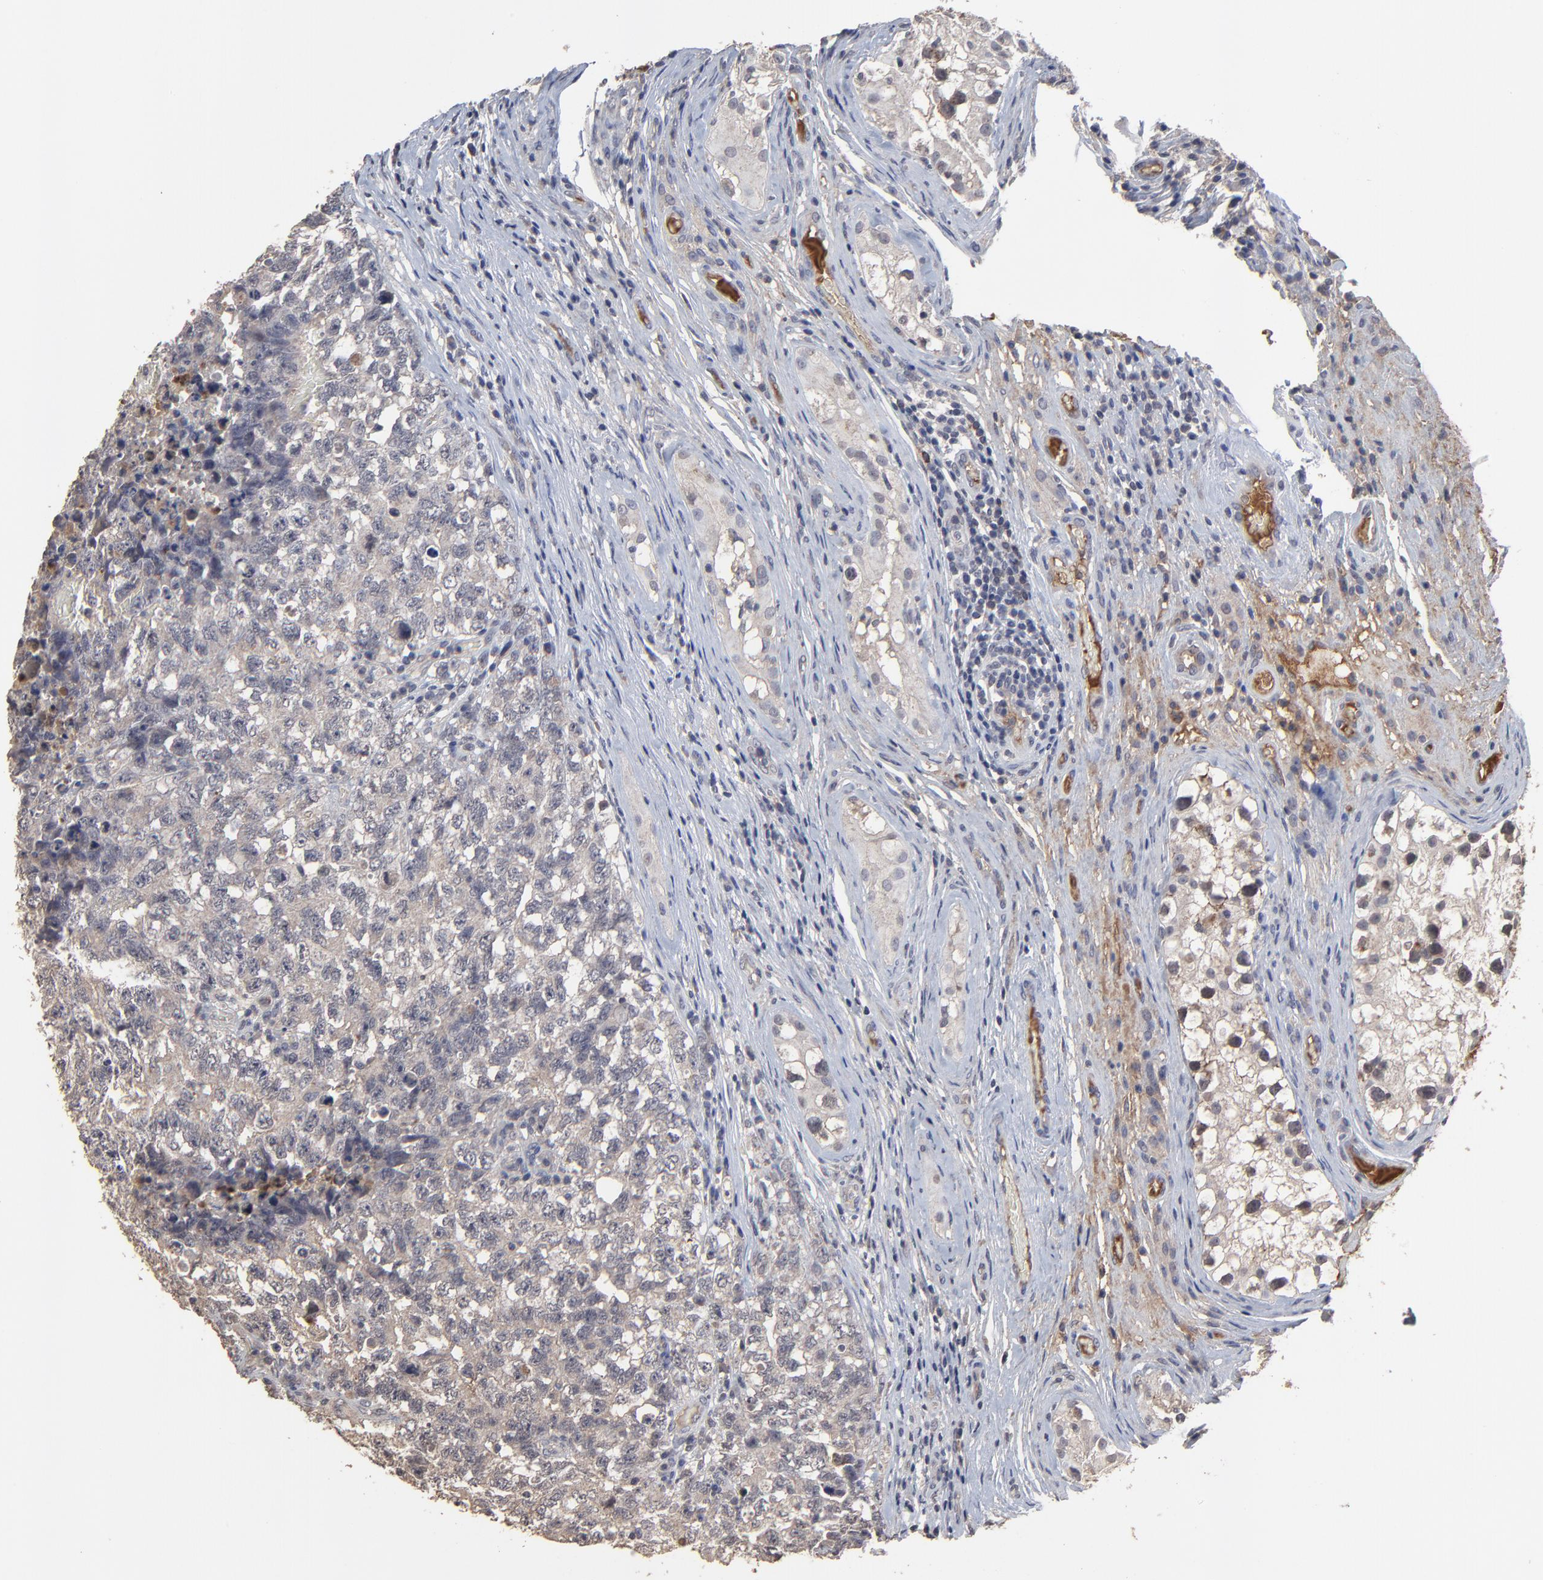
{"staining": {"intensity": "weak", "quantity": ">75%", "location": "cytoplasmic/membranous"}, "tissue": "testis cancer", "cell_type": "Tumor cells", "image_type": "cancer", "snomed": [{"axis": "morphology", "description": "Carcinoma, Embryonal, NOS"}, {"axis": "topography", "description": "Testis"}], "caption": "A histopathology image of testis cancer stained for a protein exhibits weak cytoplasmic/membranous brown staining in tumor cells. (Brightfield microscopy of DAB IHC at high magnification).", "gene": "VPREB3", "patient": {"sex": "male", "age": 31}}